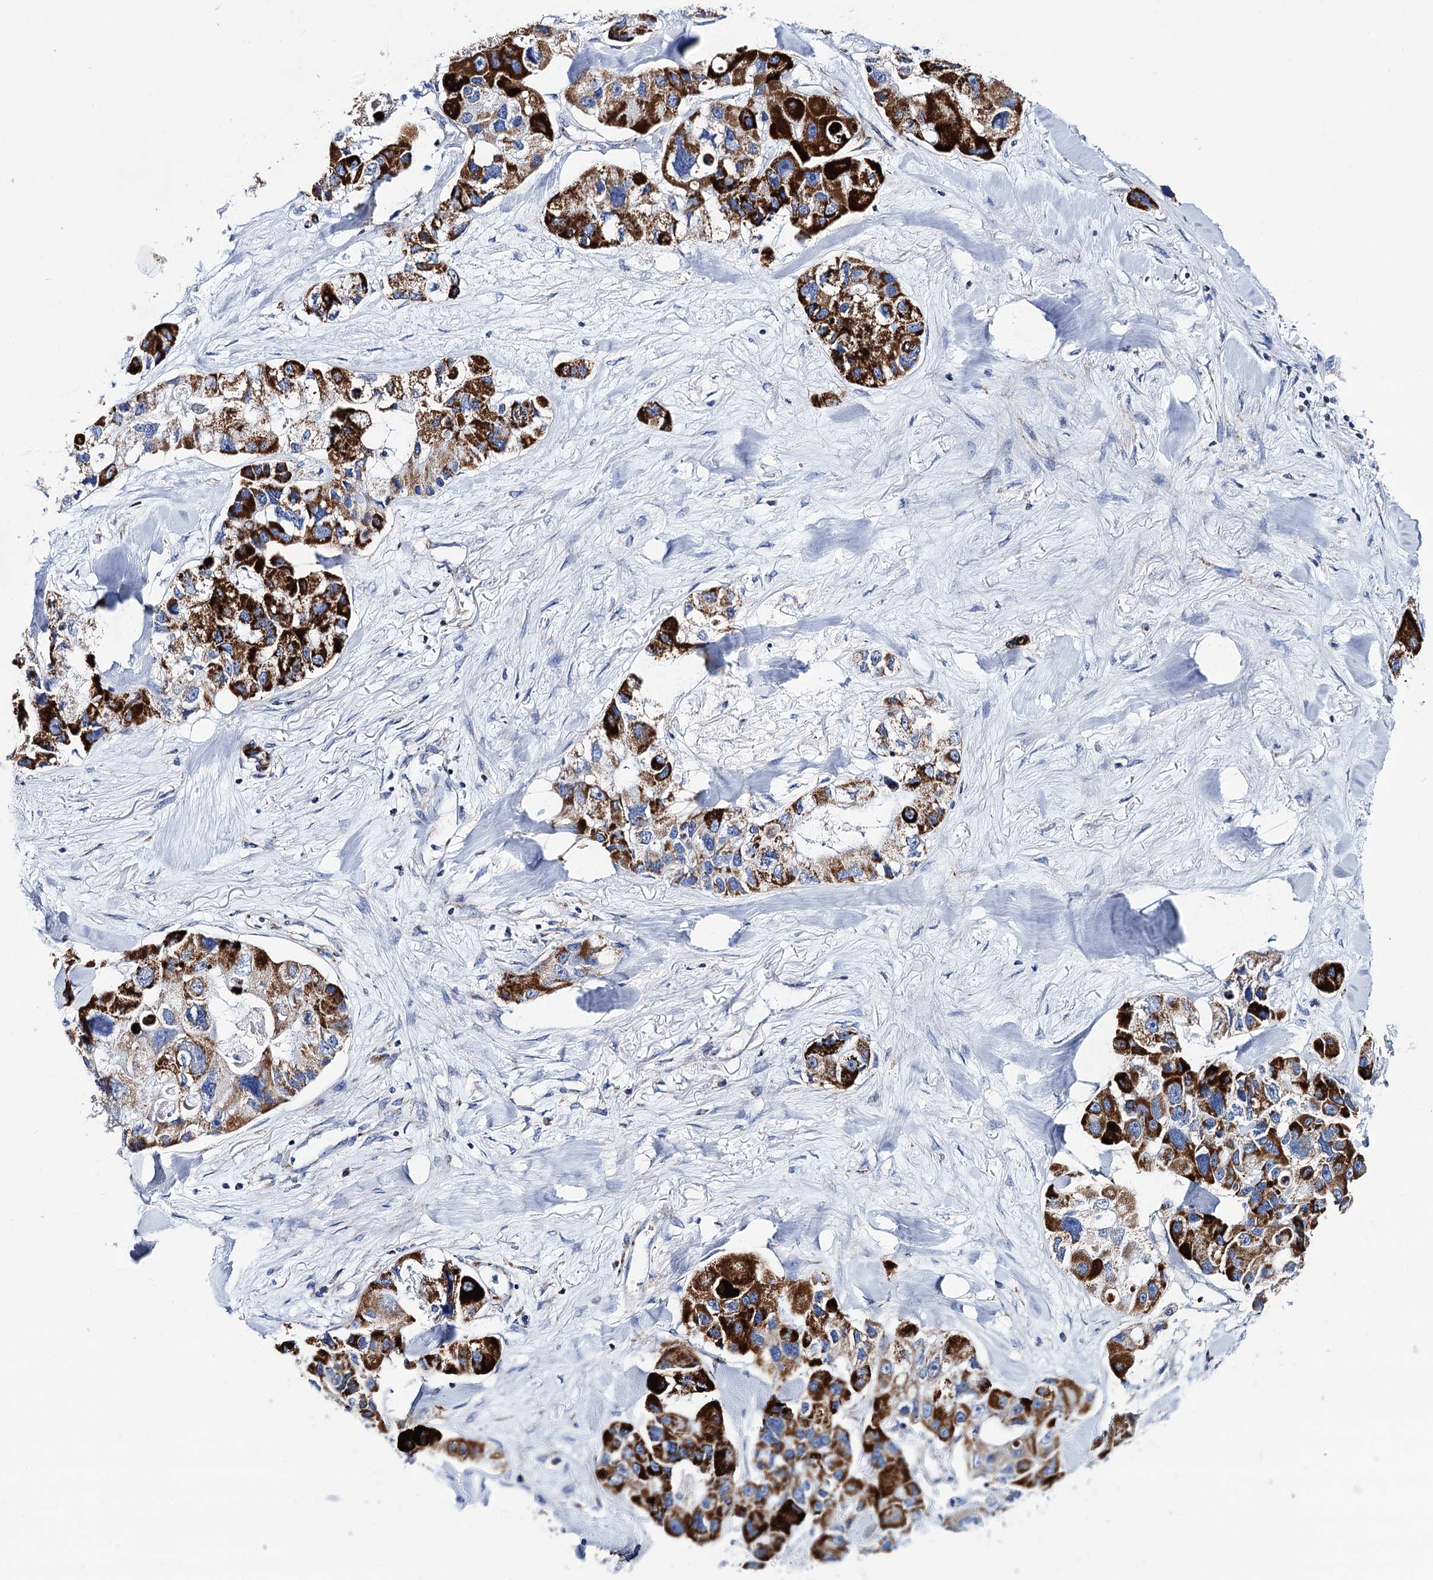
{"staining": {"intensity": "strong", "quantity": ">75%", "location": "cytoplasmic/membranous"}, "tissue": "lung cancer", "cell_type": "Tumor cells", "image_type": "cancer", "snomed": [{"axis": "morphology", "description": "Adenocarcinoma, NOS"}, {"axis": "topography", "description": "Lung"}], "caption": "This is a histology image of immunohistochemistry staining of lung cancer, which shows strong positivity in the cytoplasmic/membranous of tumor cells.", "gene": "UBASH3B", "patient": {"sex": "female", "age": 54}}